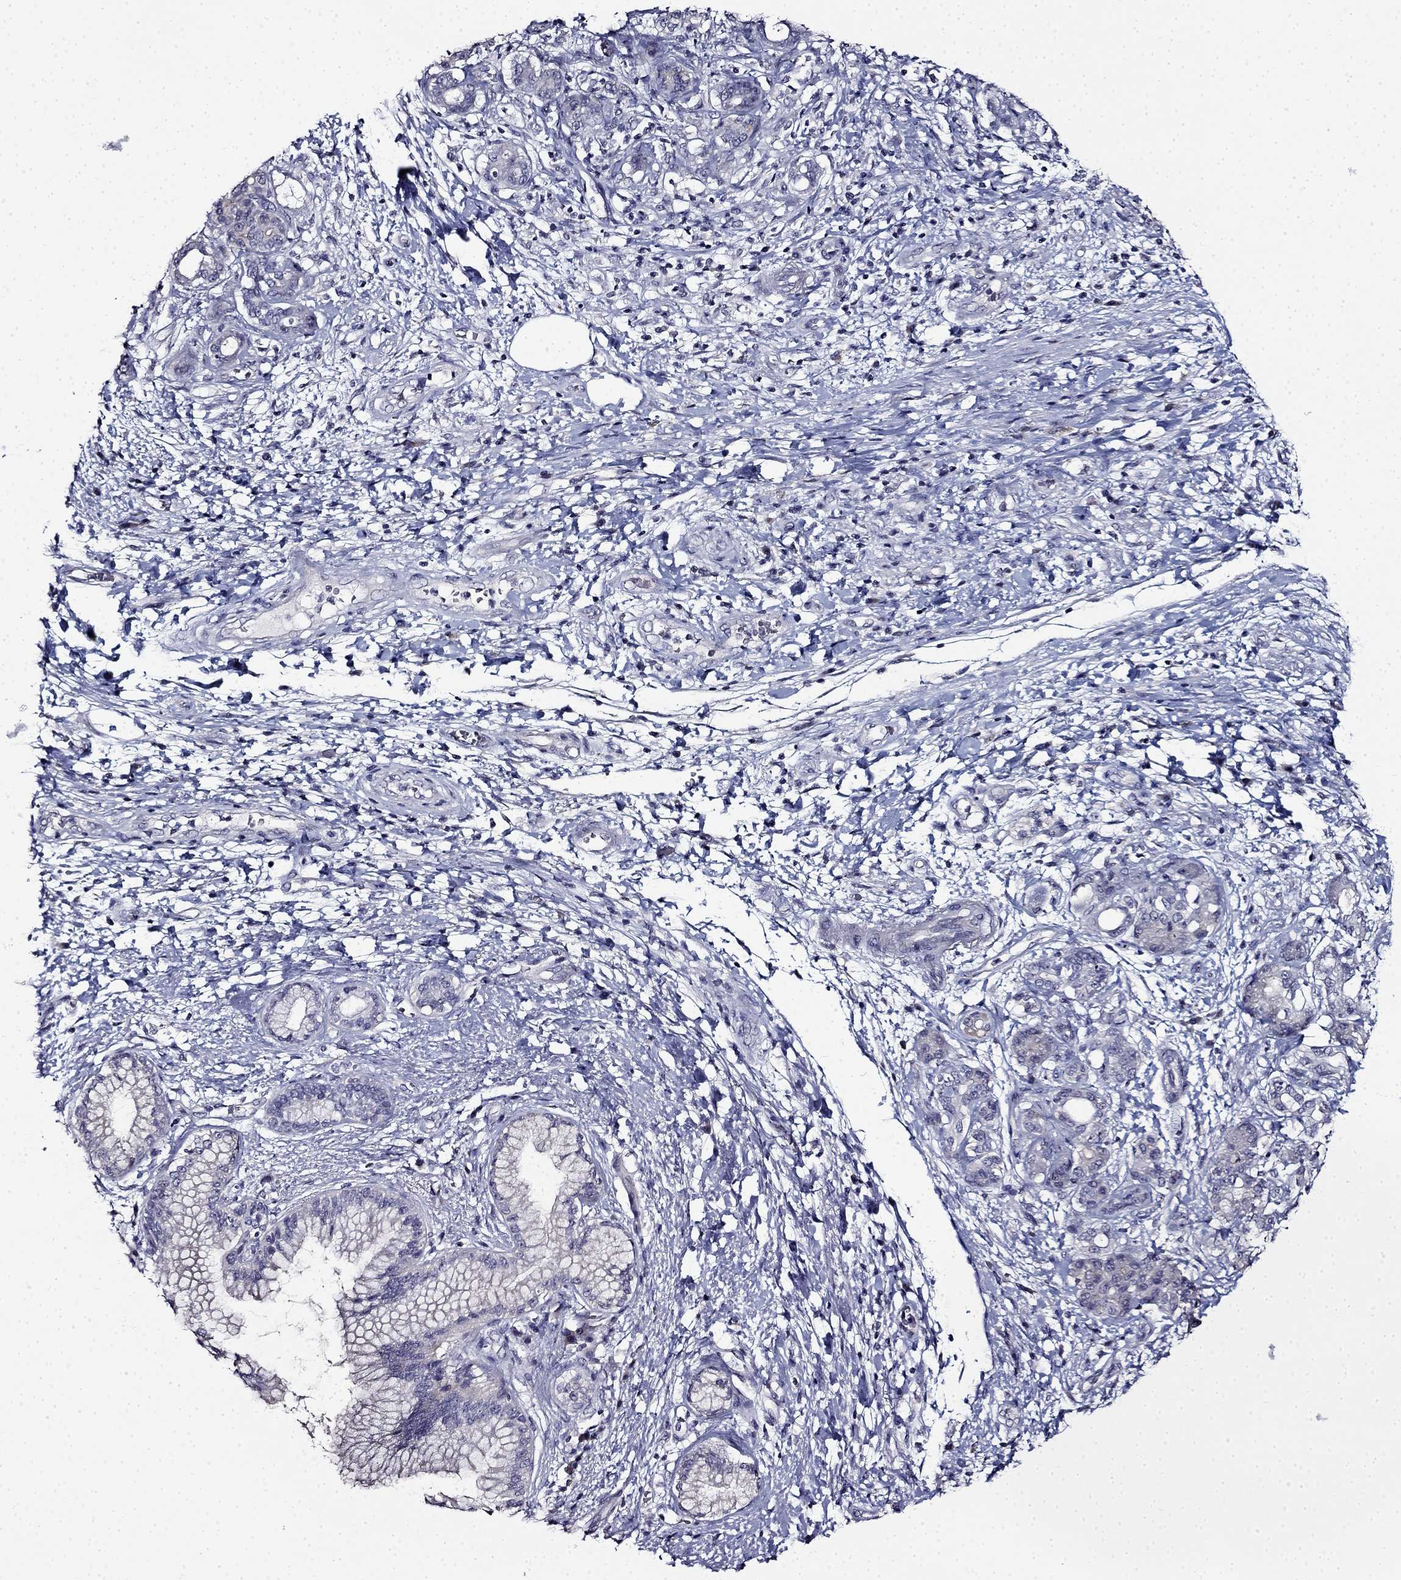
{"staining": {"intensity": "negative", "quantity": "none", "location": "none"}, "tissue": "pancreatic cancer", "cell_type": "Tumor cells", "image_type": "cancer", "snomed": [{"axis": "morphology", "description": "Adenocarcinoma, NOS"}, {"axis": "topography", "description": "Pancreas"}], "caption": "The micrograph reveals no significant staining in tumor cells of pancreatic adenocarcinoma.", "gene": "TMEM266", "patient": {"sex": "female", "age": 73}}